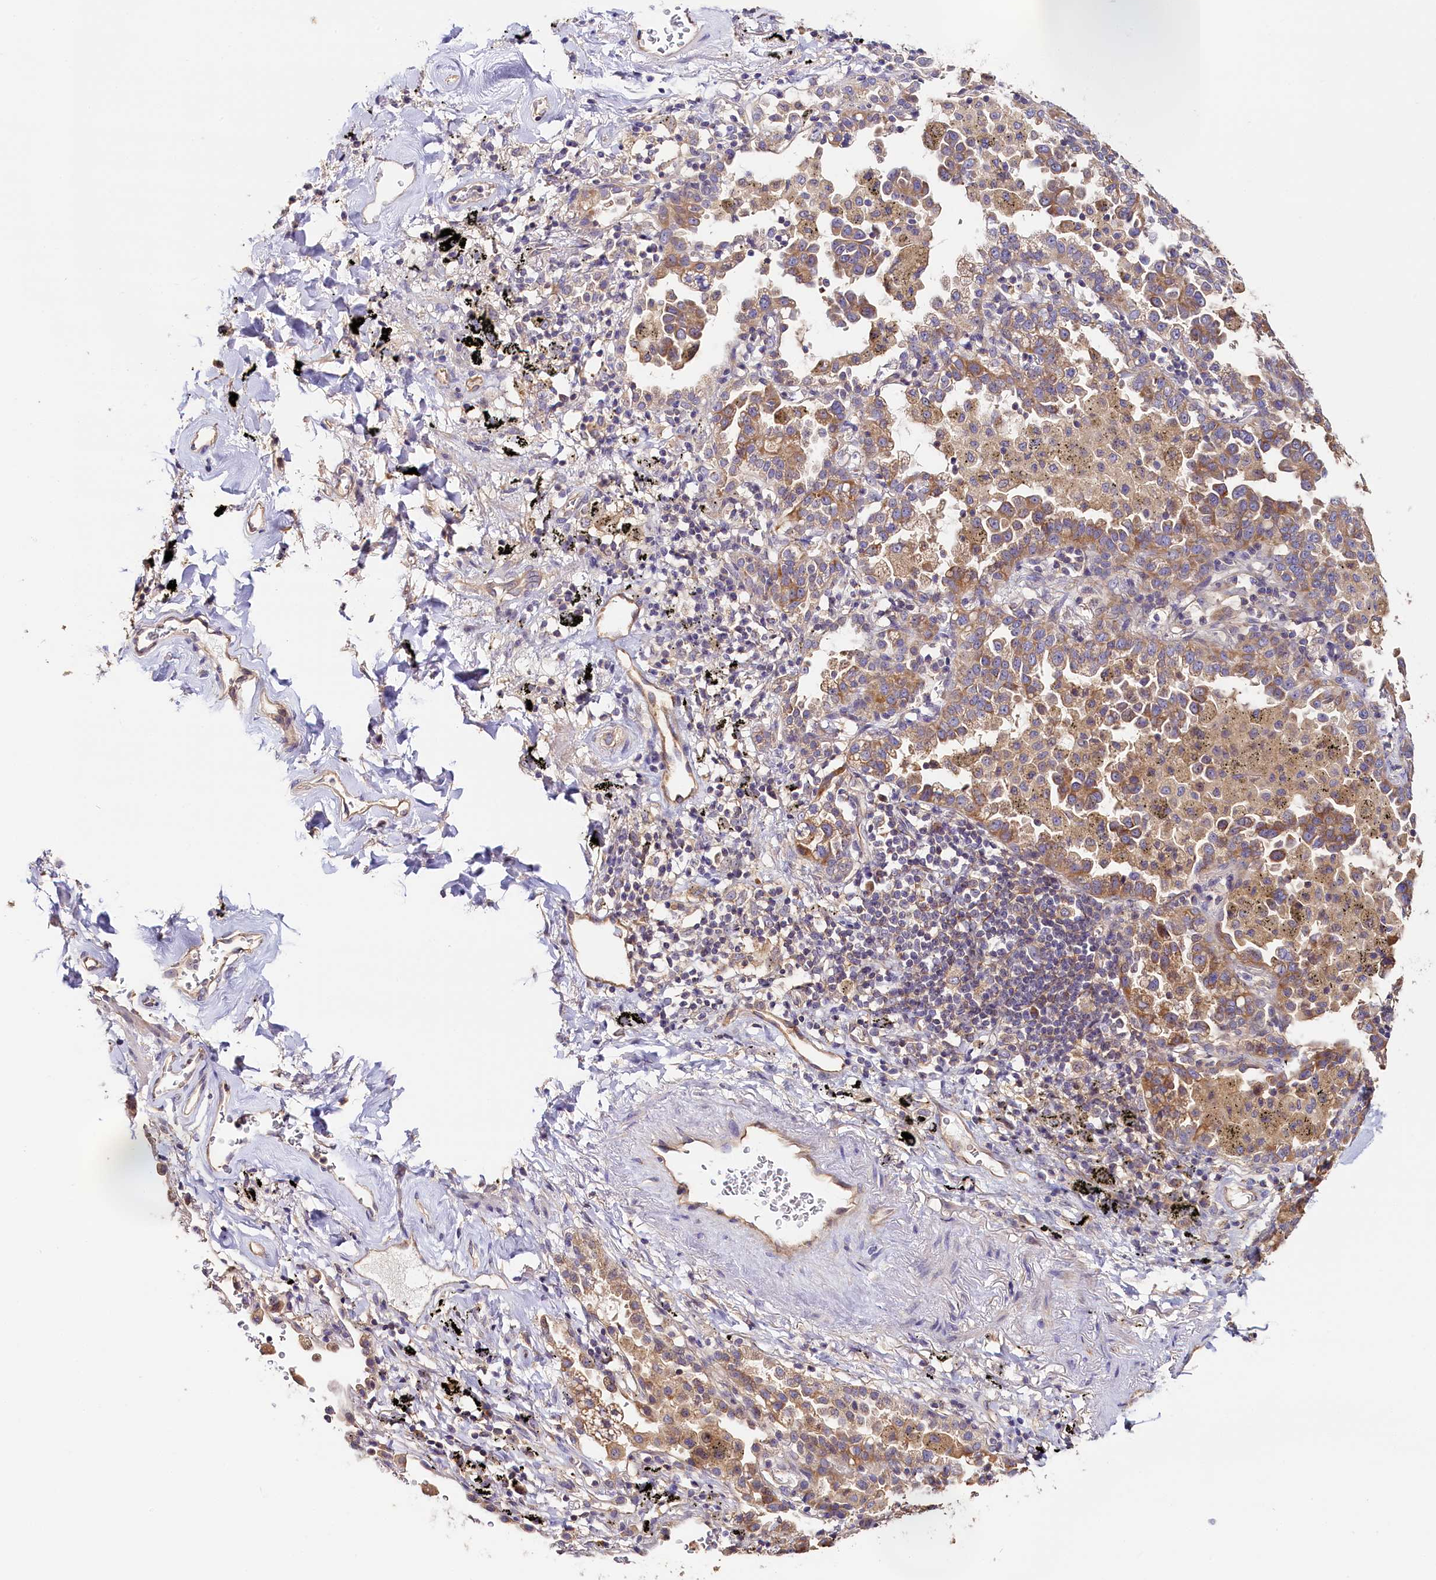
{"staining": {"intensity": "moderate", "quantity": "25%-75%", "location": "cytoplasmic/membranous"}, "tissue": "lung cancer", "cell_type": "Tumor cells", "image_type": "cancer", "snomed": [{"axis": "morphology", "description": "Normal tissue, NOS"}, {"axis": "morphology", "description": "Adenocarcinoma, NOS"}, {"axis": "topography", "description": "Lung"}], "caption": "A medium amount of moderate cytoplasmic/membranous staining is present in approximately 25%-75% of tumor cells in lung cancer tissue.", "gene": "KATNB1", "patient": {"sex": "male", "age": 59}}